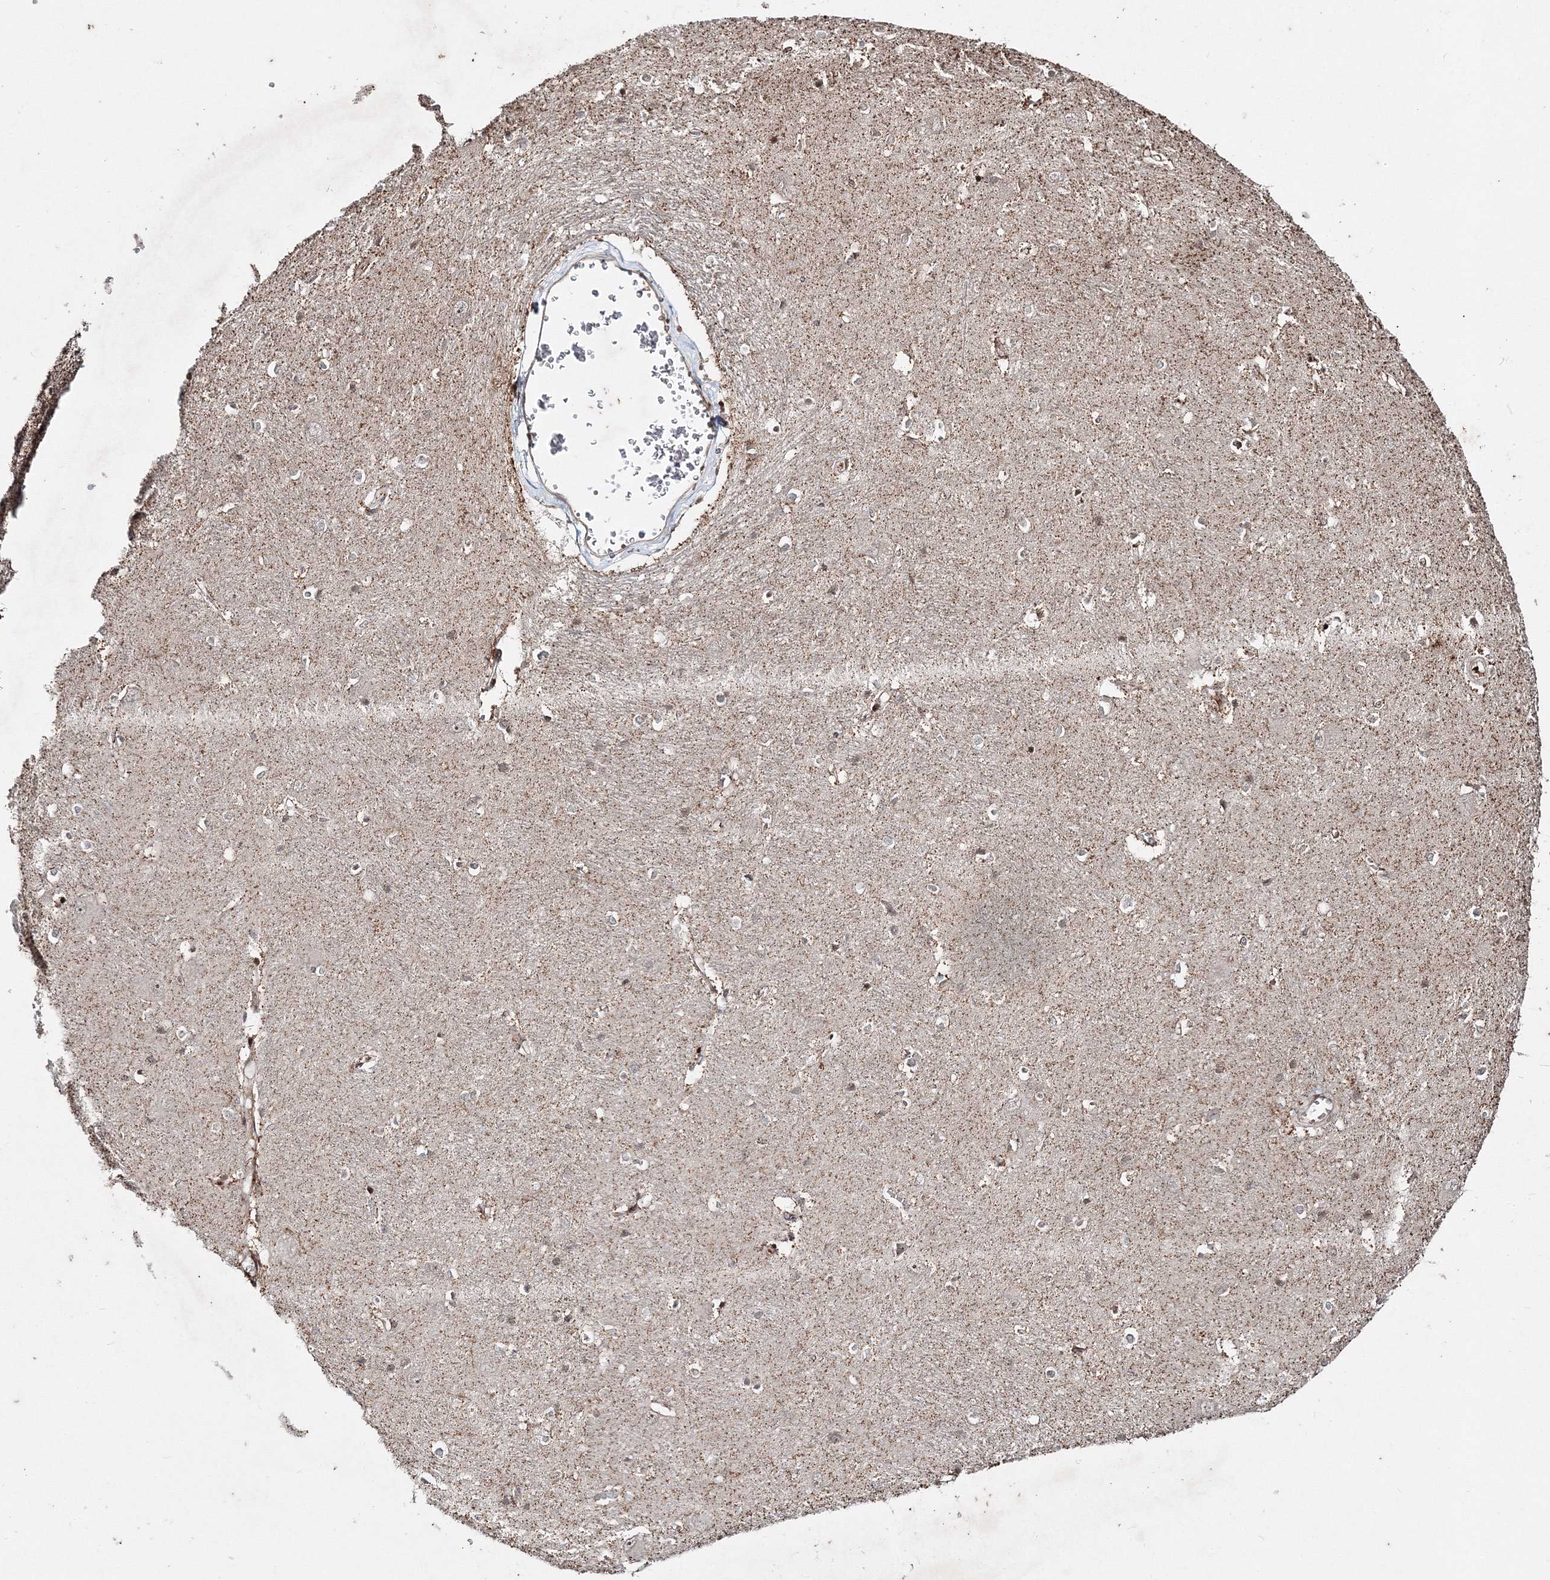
{"staining": {"intensity": "strong", "quantity": "25%-75%", "location": "nuclear"}, "tissue": "caudate", "cell_type": "Glial cells", "image_type": "normal", "snomed": [{"axis": "morphology", "description": "Normal tissue, NOS"}, {"axis": "topography", "description": "Lateral ventricle wall"}], "caption": "Immunohistochemistry staining of unremarkable caudate, which shows high levels of strong nuclear positivity in approximately 25%-75% of glial cells indicating strong nuclear protein expression. The staining was performed using DAB (brown) for protein detection and nuclei were counterstained in hematoxylin (blue).", "gene": "CARM1", "patient": {"sex": "male", "age": 37}}